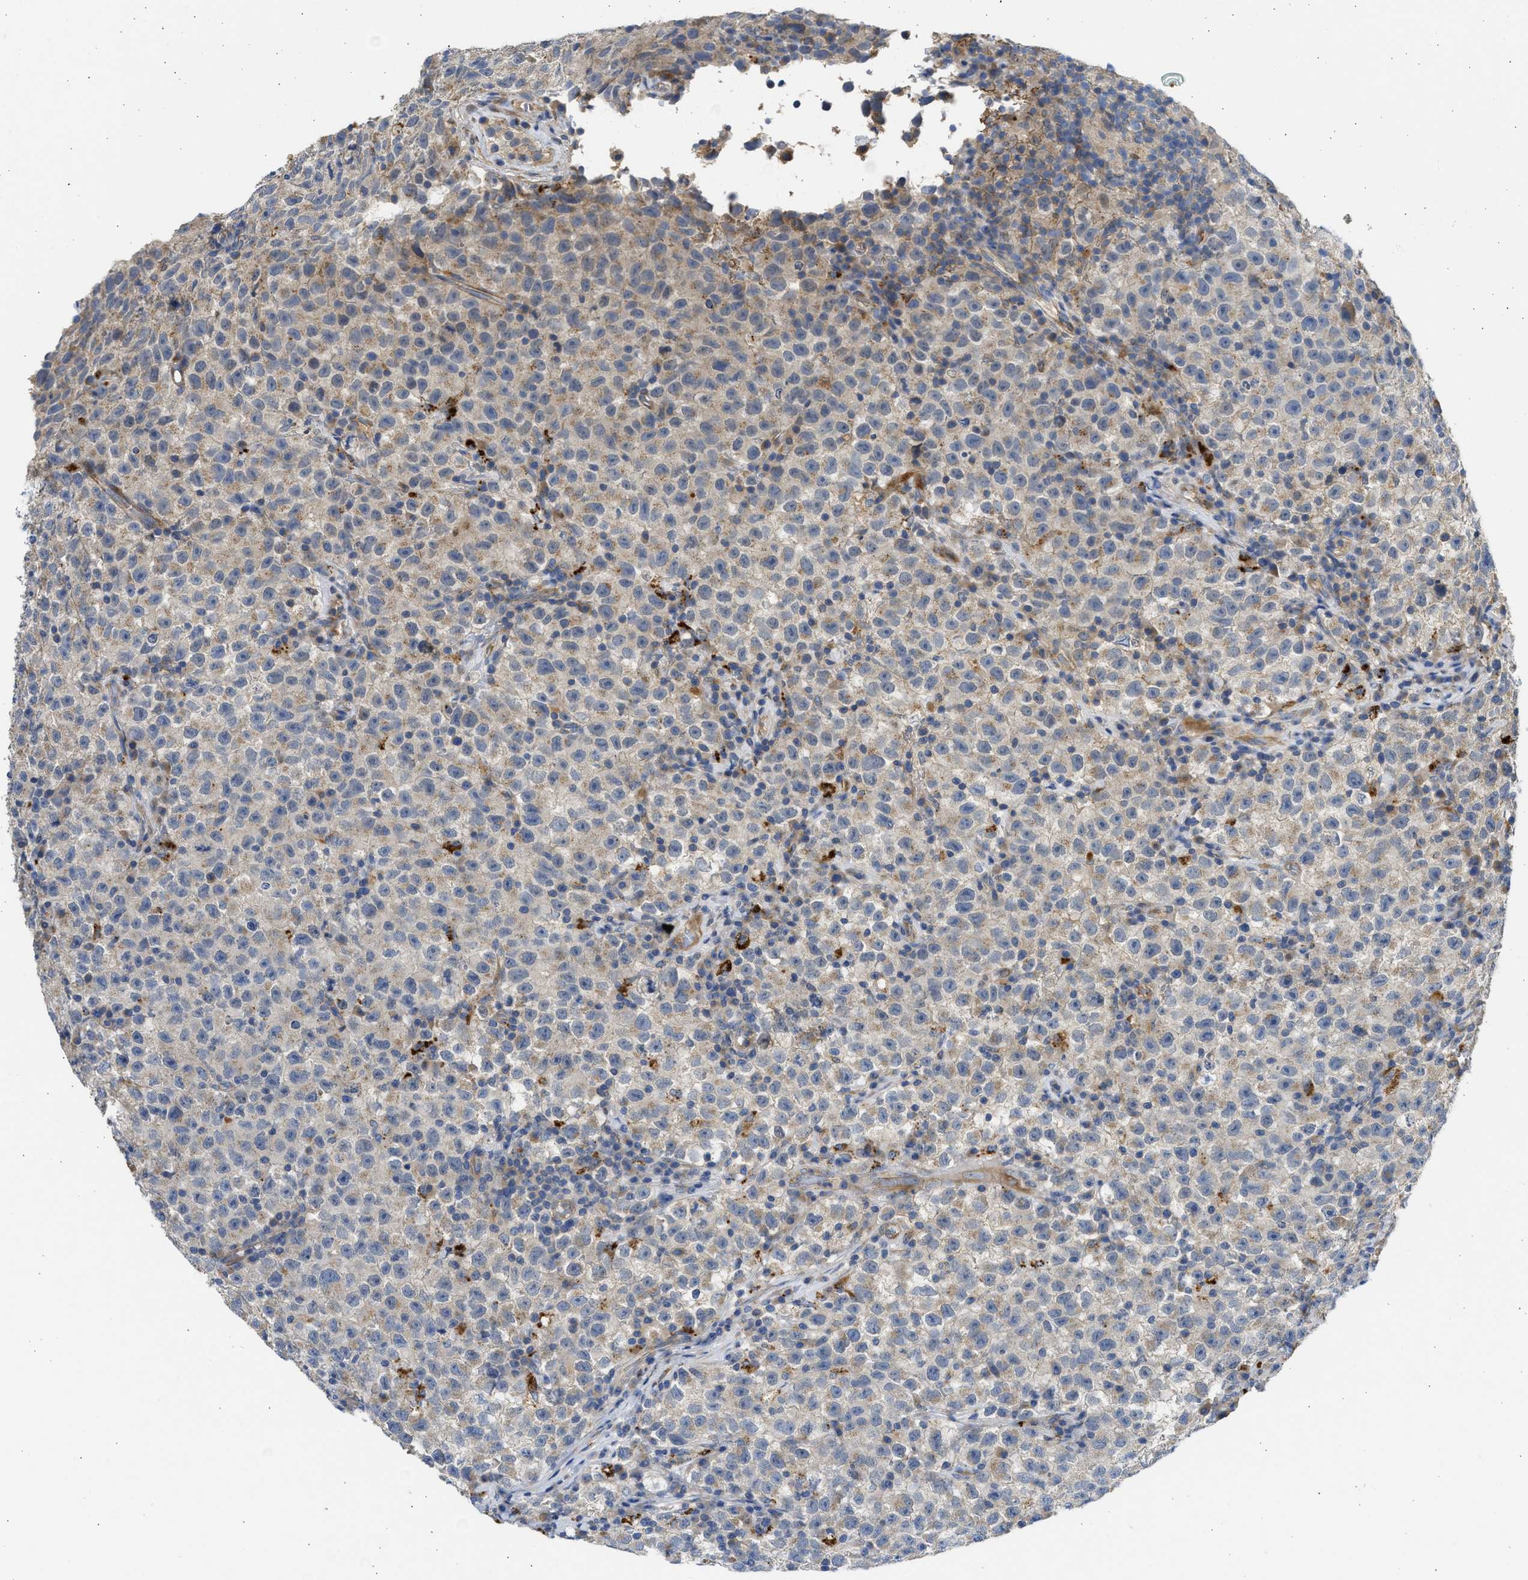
{"staining": {"intensity": "weak", "quantity": "25%-75%", "location": "cytoplasmic/membranous"}, "tissue": "testis cancer", "cell_type": "Tumor cells", "image_type": "cancer", "snomed": [{"axis": "morphology", "description": "Seminoma, NOS"}, {"axis": "topography", "description": "Testis"}], "caption": "Immunohistochemistry (IHC) of testis seminoma demonstrates low levels of weak cytoplasmic/membranous staining in about 25%-75% of tumor cells.", "gene": "CSRNP2", "patient": {"sex": "male", "age": 22}}